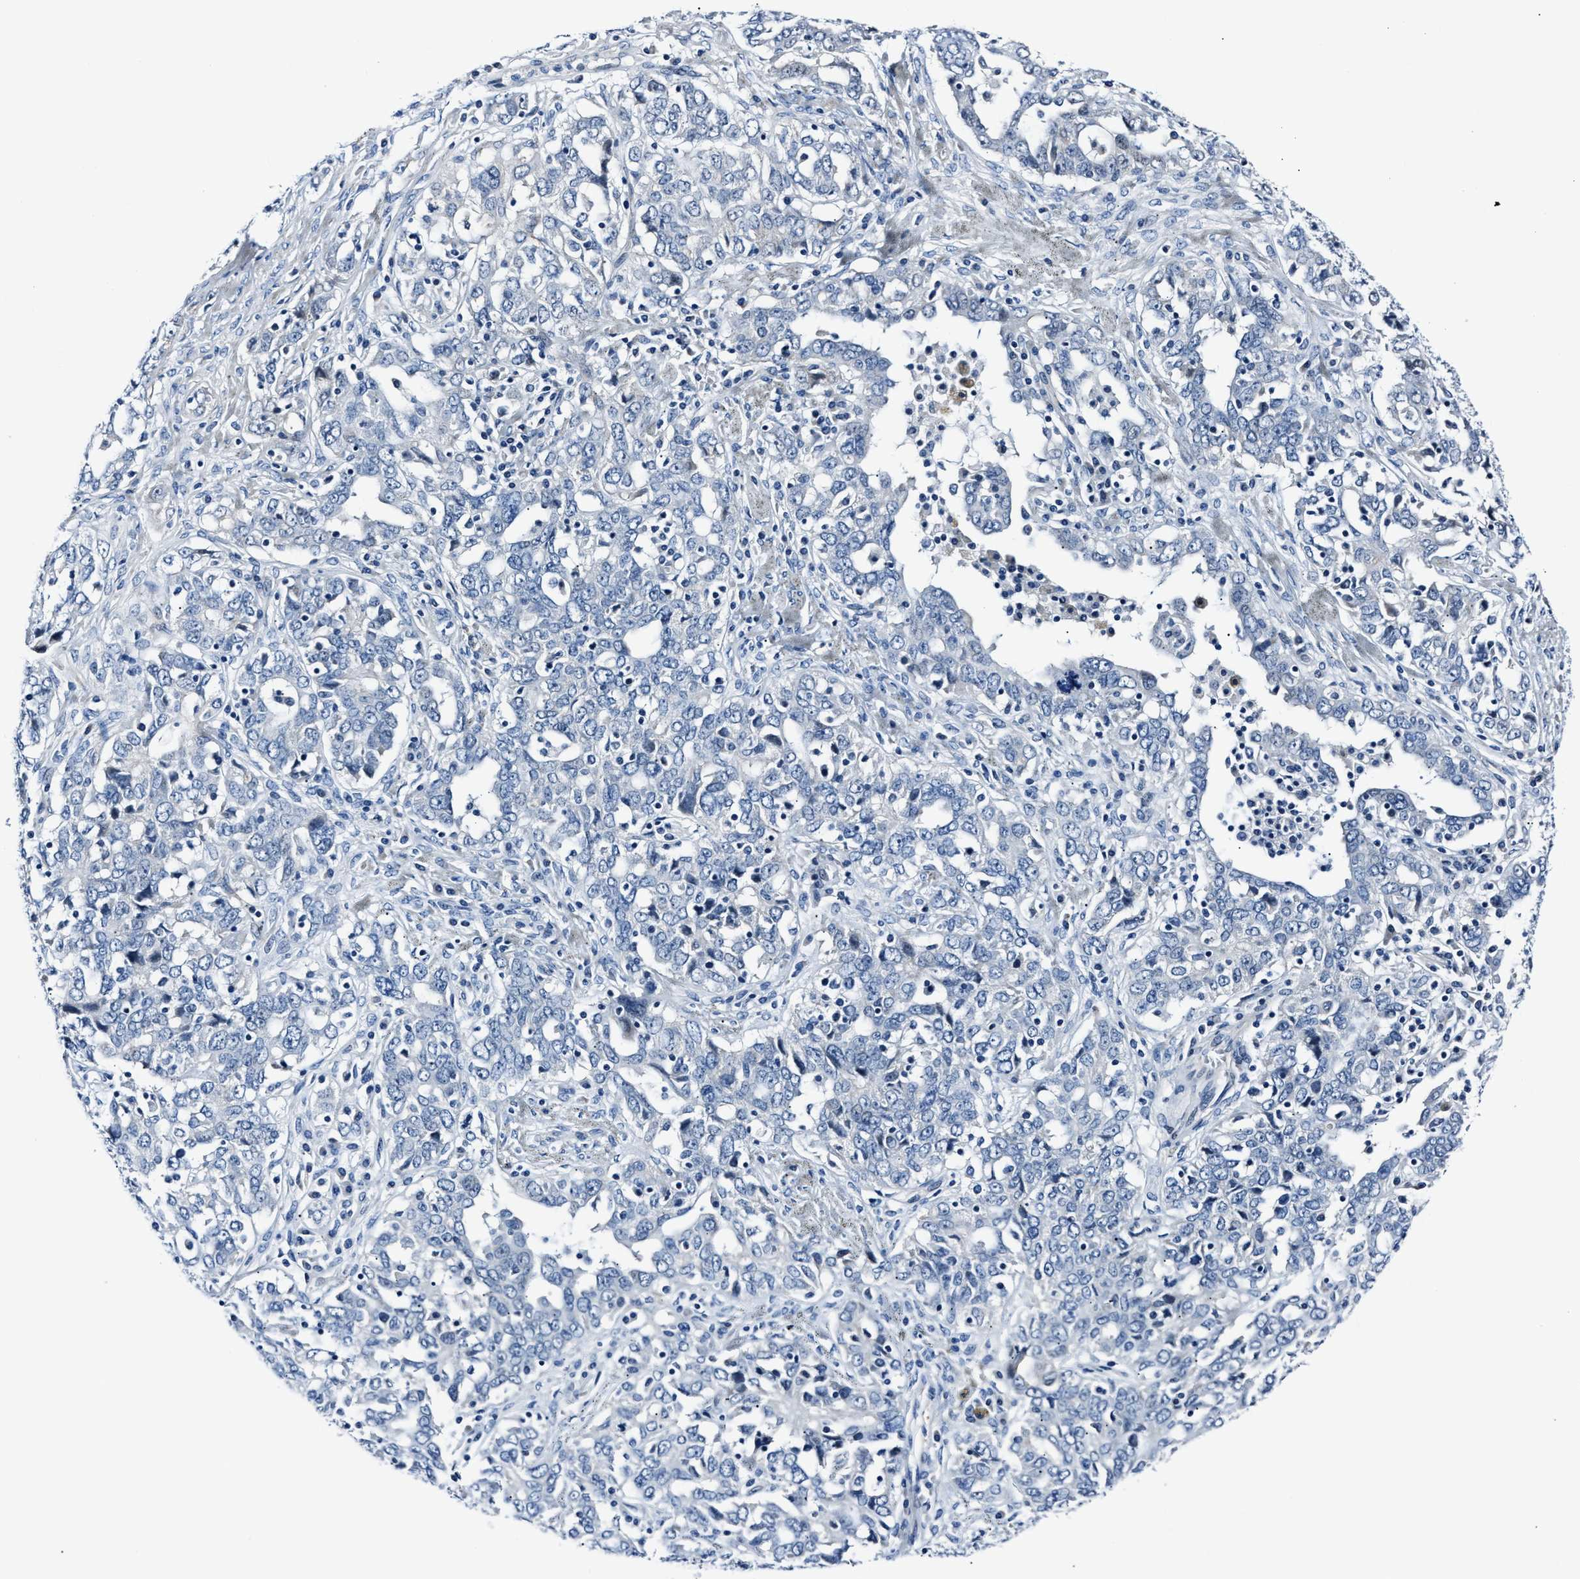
{"staining": {"intensity": "negative", "quantity": "none", "location": "none"}, "tissue": "ovarian cancer", "cell_type": "Tumor cells", "image_type": "cancer", "snomed": [{"axis": "morphology", "description": "Carcinoma, endometroid"}, {"axis": "topography", "description": "Ovary"}], "caption": "The histopathology image displays no staining of tumor cells in ovarian cancer (endometroid carcinoma).", "gene": "MPDZ", "patient": {"sex": "female", "age": 62}}